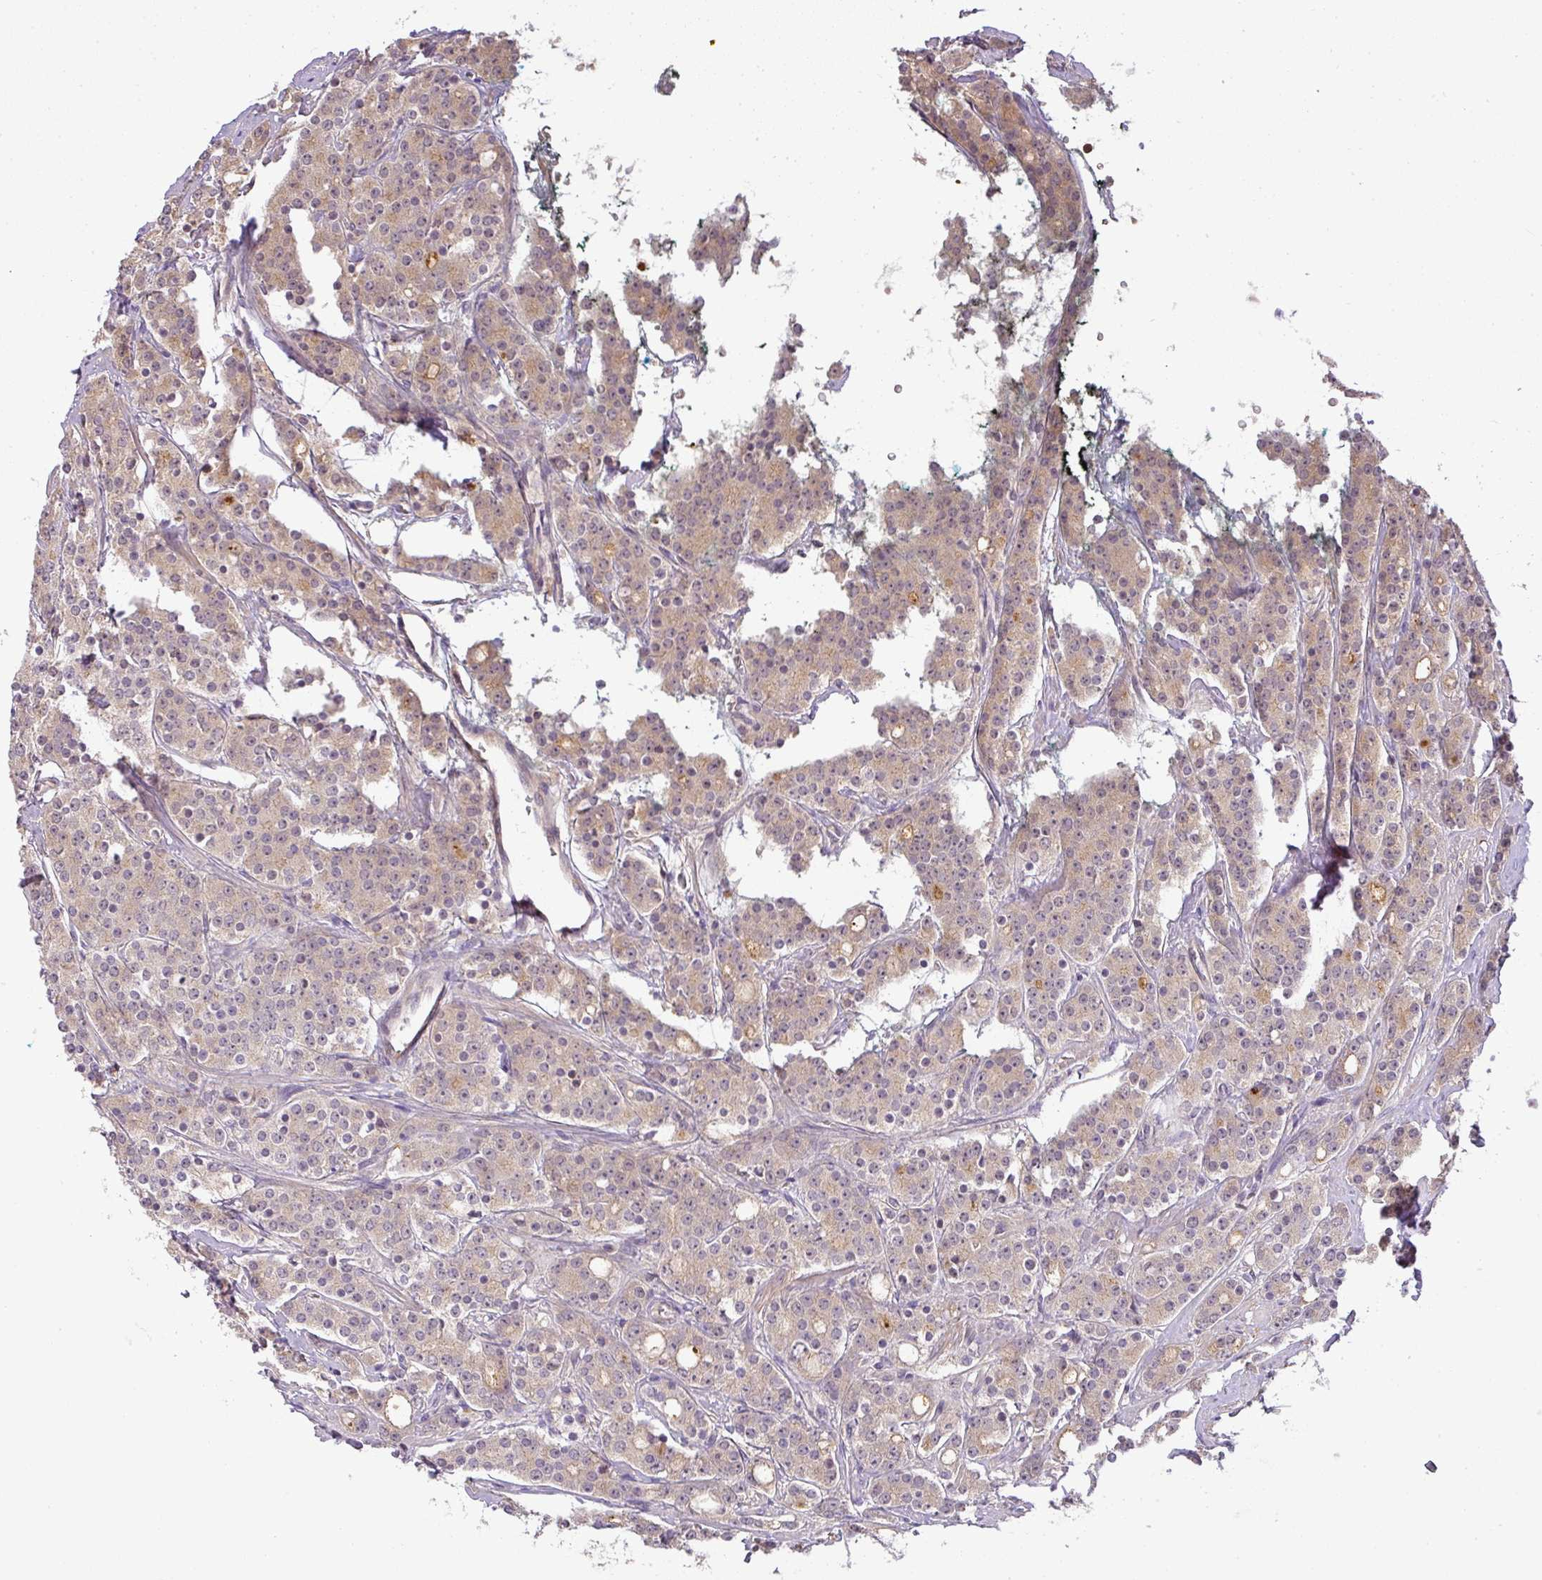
{"staining": {"intensity": "weak", "quantity": ">75%", "location": "cytoplasmic/membranous"}, "tissue": "prostate cancer", "cell_type": "Tumor cells", "image_type": "cancer", "snomed": [{"axis": "morphology", "description": "Adenocarcinoma, High grade"}, {"axis": "topography", "description": "Prostate"}], "caption": "IHC image of neoplastic tissue: prostate cancer stained using immunohistochemistry (IHC) displays low levels of weak protein expression localized specifically in the cytoplasmic/membranous of tumor cells, appearing as a cytoplasmic/membranous brown color.", "gene": "TCL1B", "patient": {"sex": "male", "age": 62}}